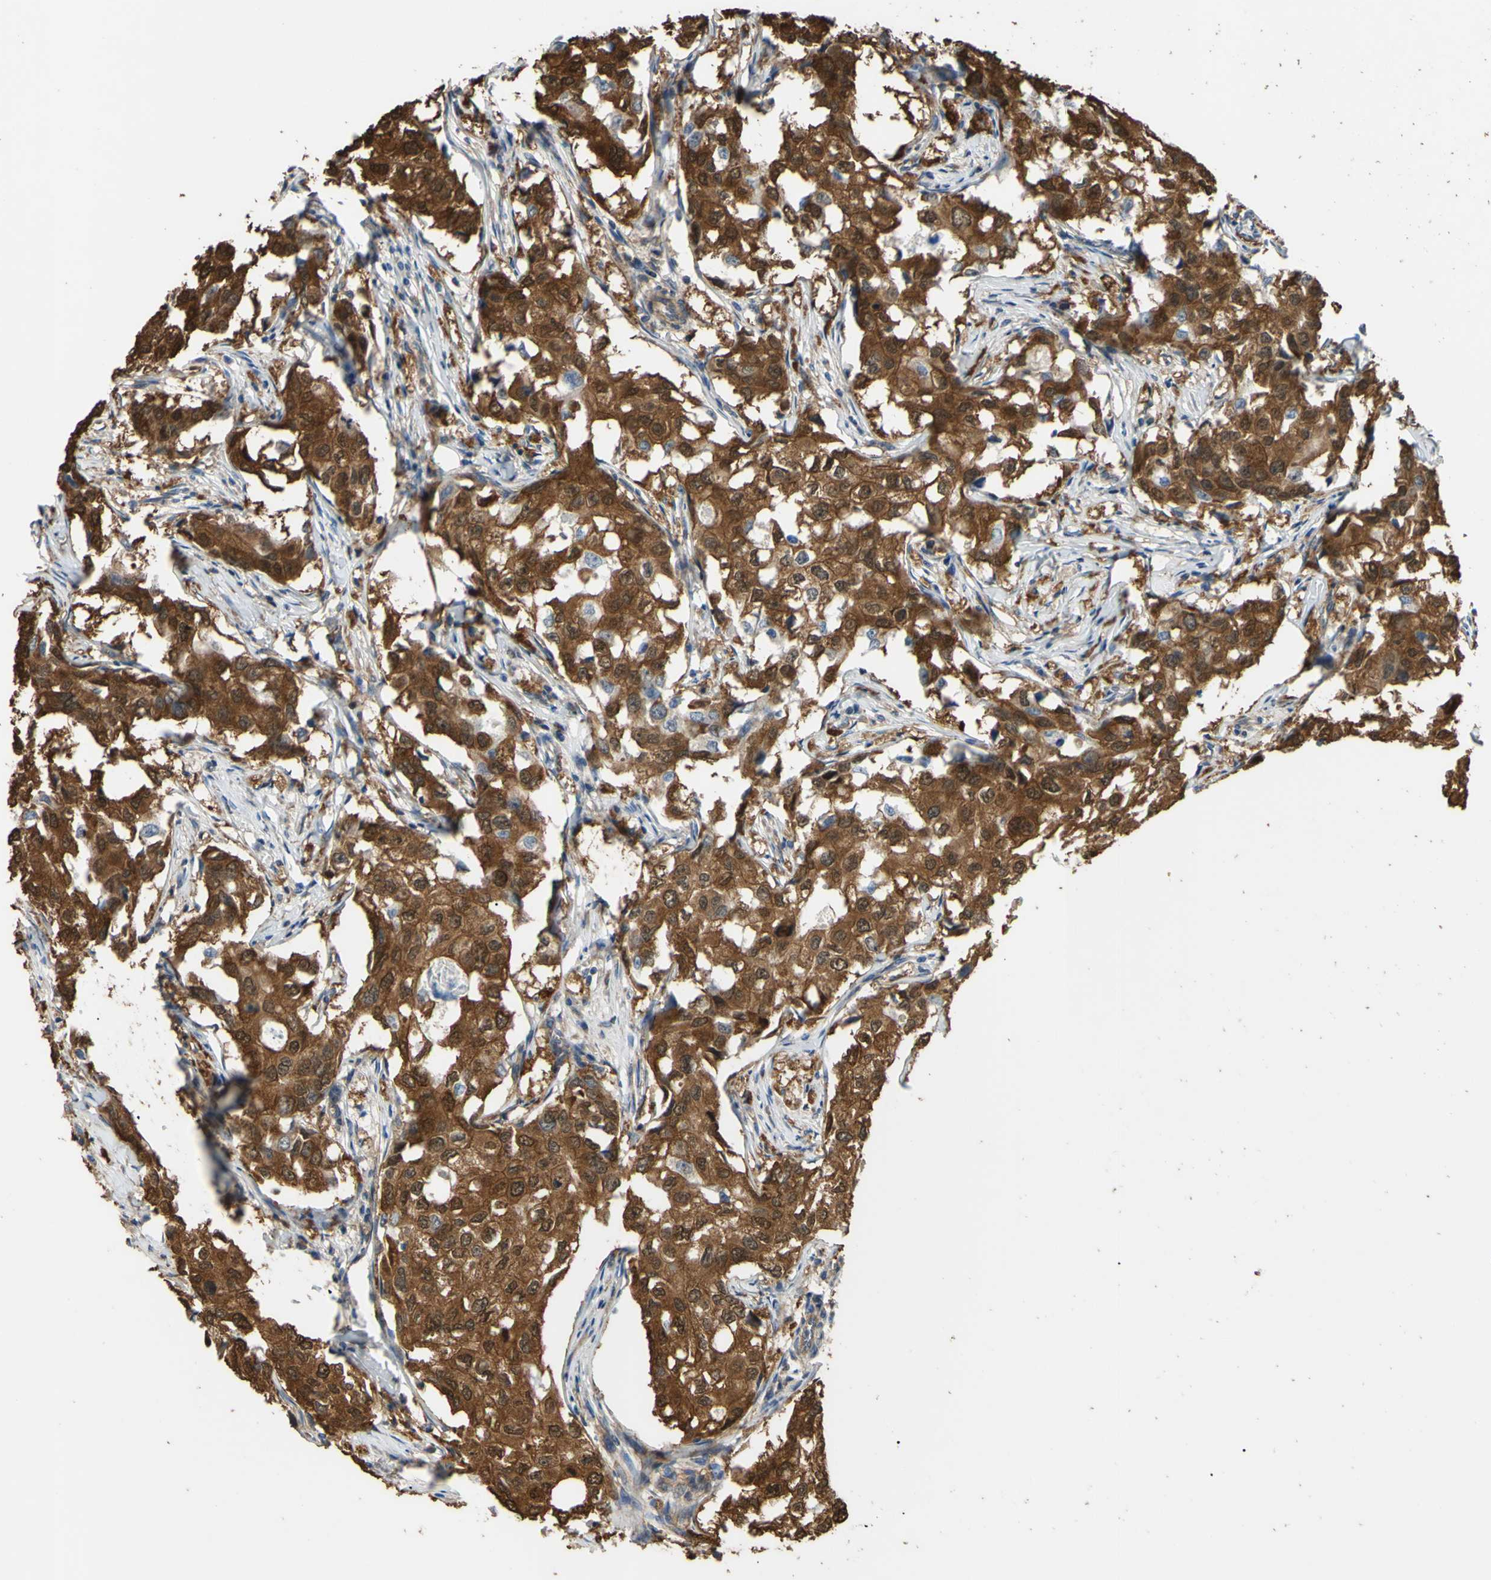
{"staining": {"intensity": "strong", "quantity": ">75%", "location": "cytoplasmic/membranous"}, "tissue": "breast cancer", "cell_type": "Tumor cells", "image_type": "cancer", "snomed": [{"axis": "morphology", "description": "Duct carcinoma"}, {"axis": "topography", "description": "Breast"}], "caption": "Approximately >75% of tumor cells in breast cancer (invasive ductal carcinoma) show strong cytoplasmic/membranous protein expression as visualized by brown immunohistochemical staining.", "gene": "CTTN", "patient": {"sex": "female", "age": 27}}